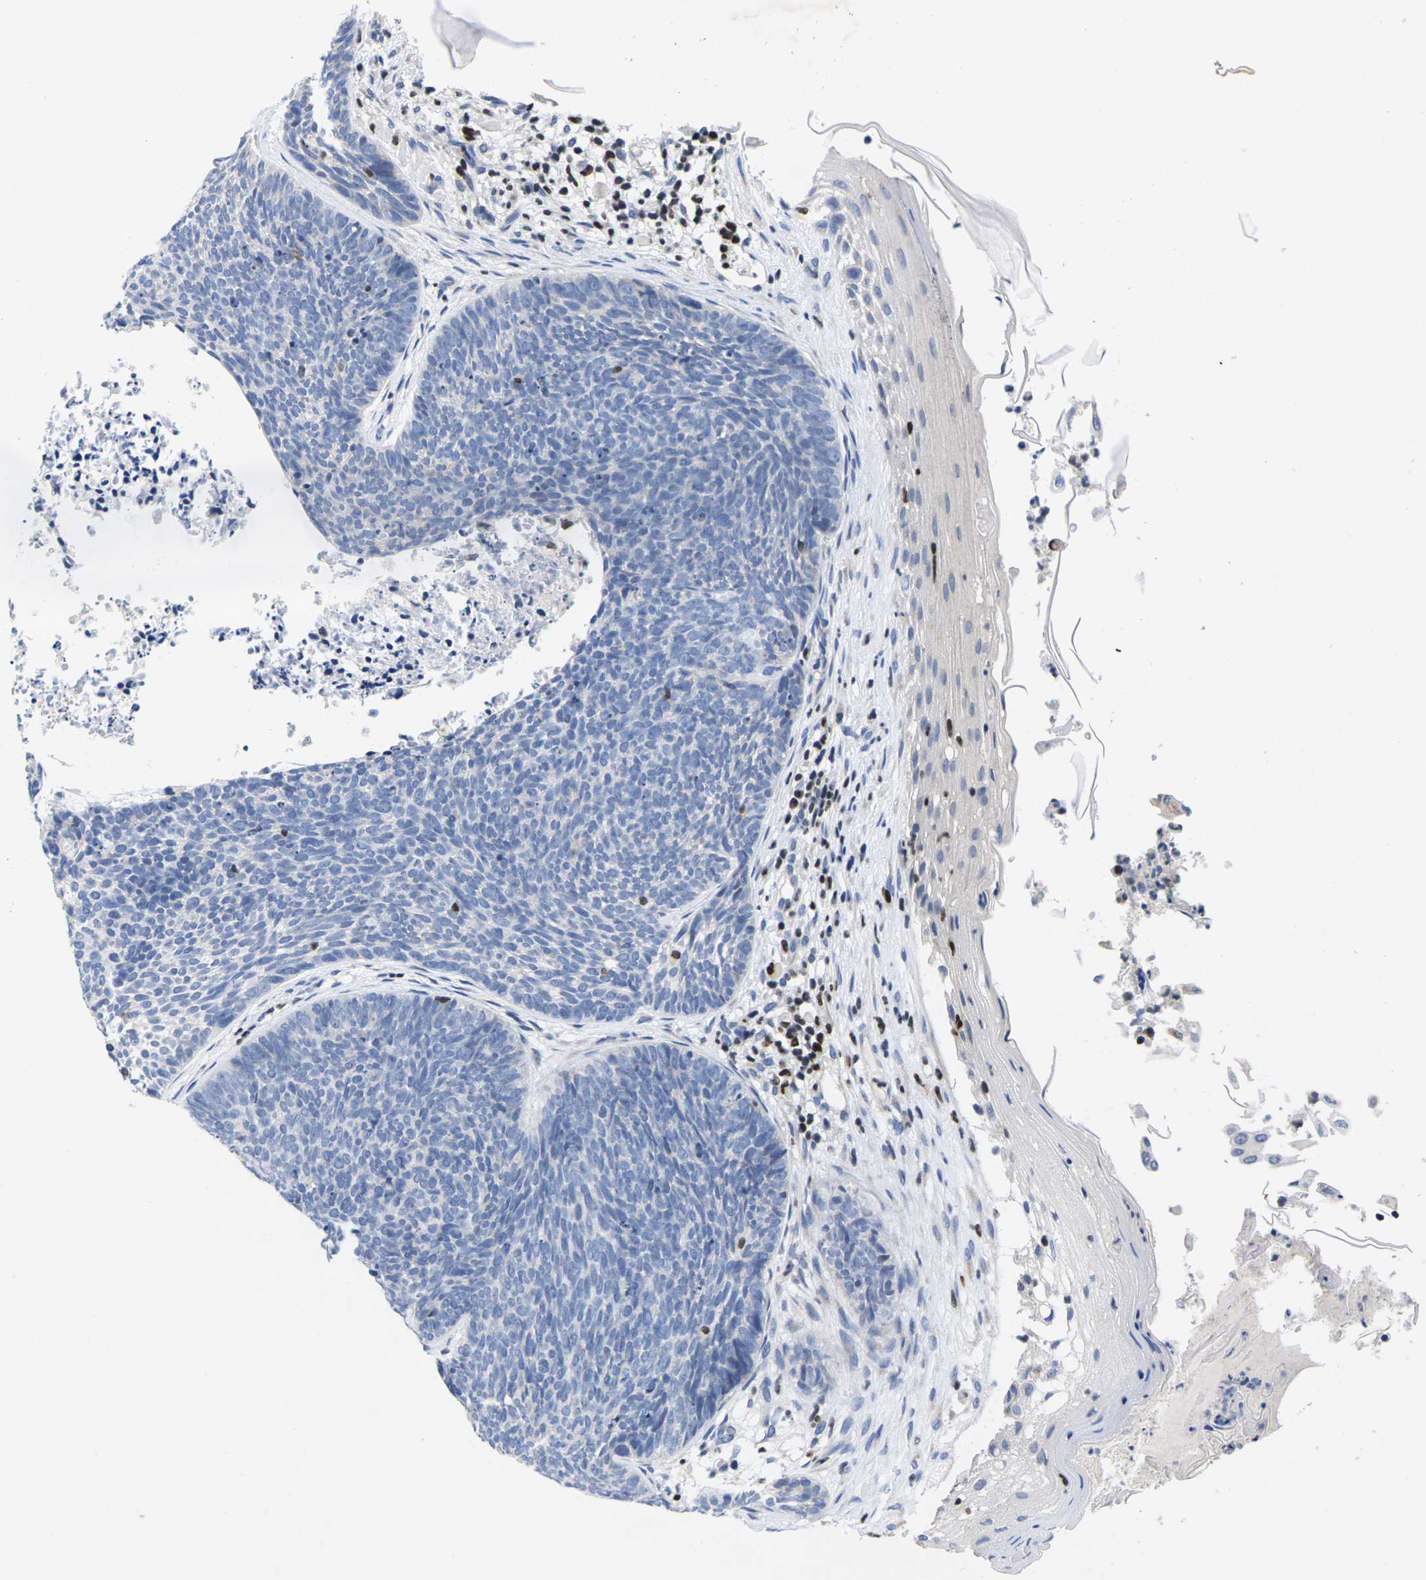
{"staining": {"intensity": "negative", "quantity": "none", "location": "none"}, "tissue": "skin cancer", "cell_type": "Tumor cells", "image_type": "cancer", "snomed": [{"axis": "morphology", "description": "Basal cell carcinoma"}, {"axis": "topography", "description": "Skin"}], "caption": "This is an immunohistochemistry (IHC) photomicrograph of skin cancer. There is no positivity in tumor cells.", "gene": "IKZF1", "patient": {"sex": "female", "age": 70}}